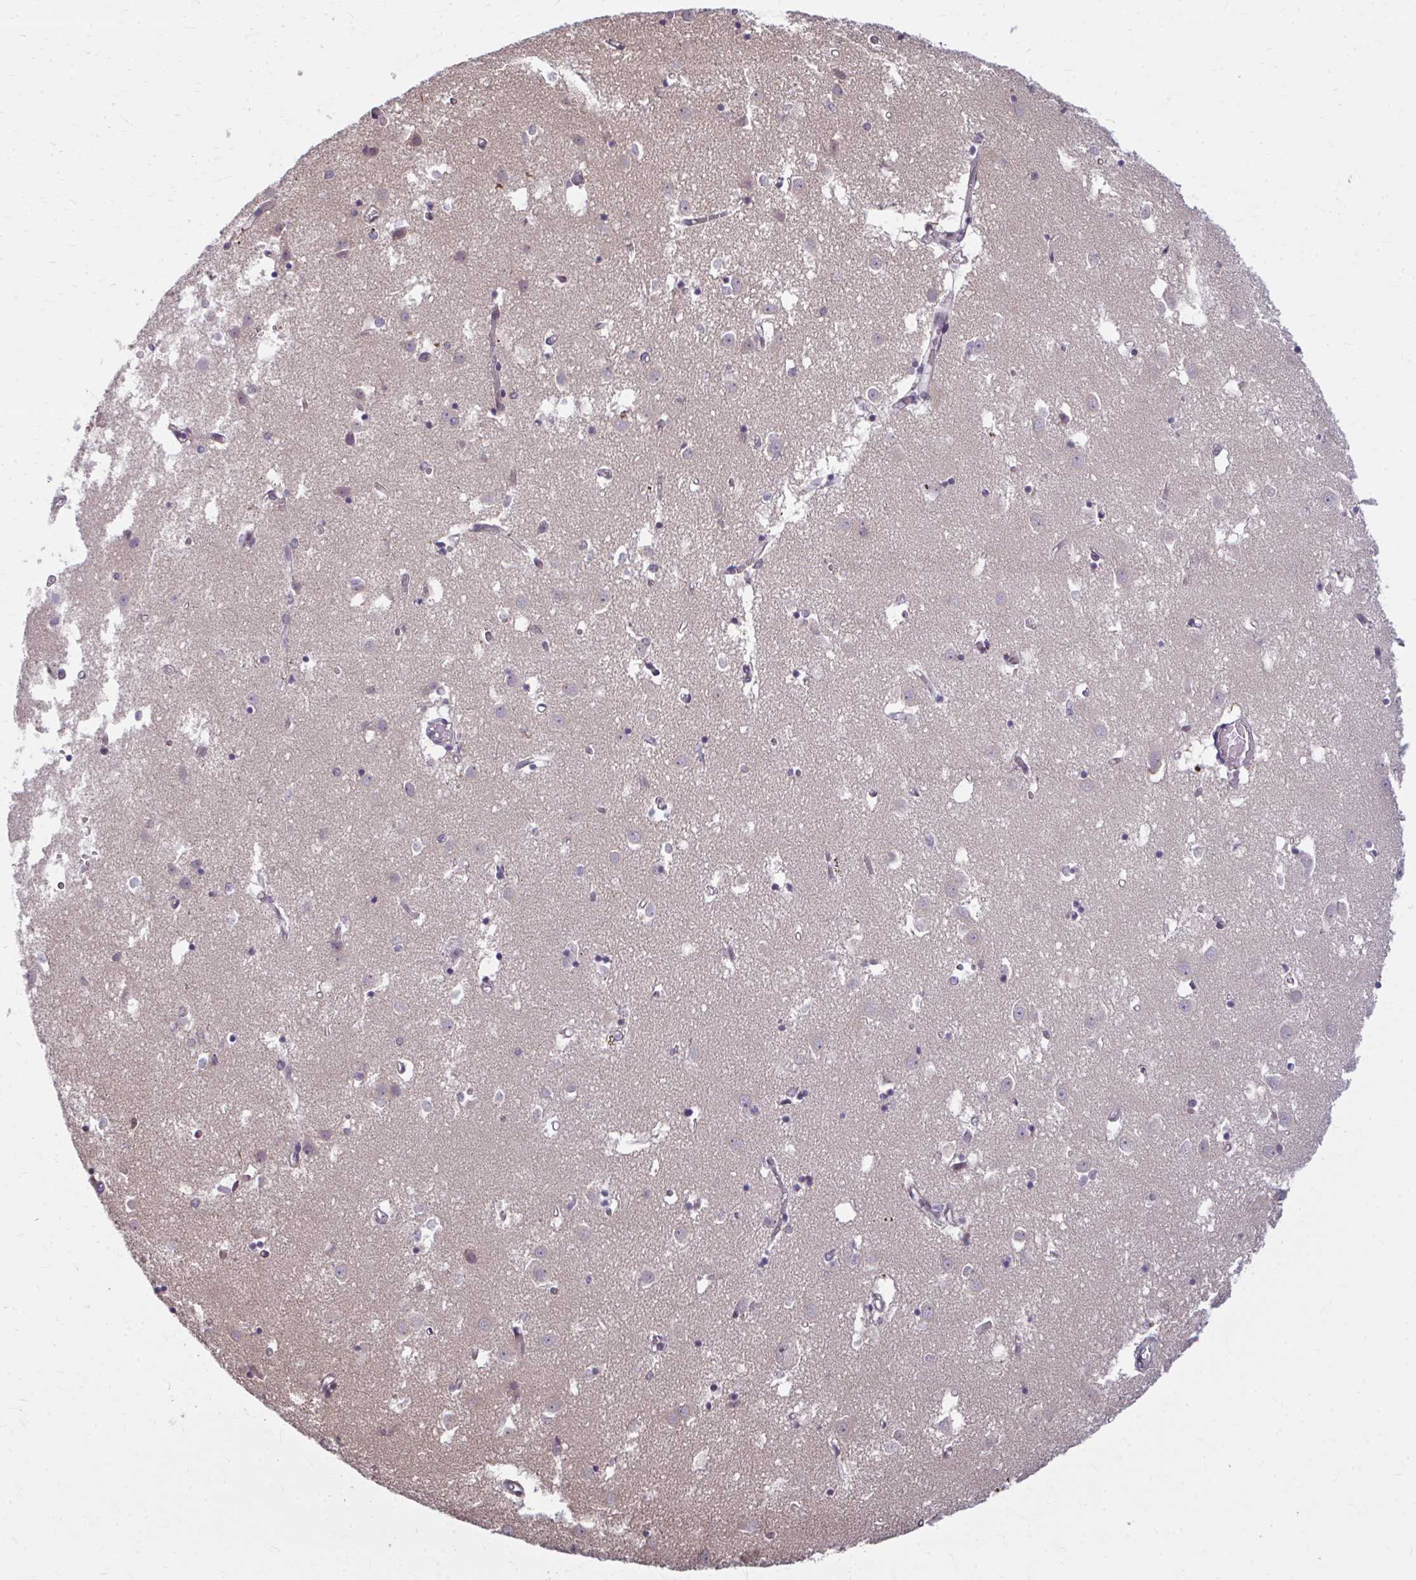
{"staining": {"intensity": "negative", "quantity": "none", "location": "none"}, "tissue": "caudate", "cell_type": "Glial cells", "image_type": "normal", "snomed": [{"axis": "morphology", "description": "Normal tissue, NOS"}, {"axis": "topography", "description": "Lateral ventricle wall"}], "caption": "Glial cells are negative for protein expression in normal human caudate. (DAB (3,3'-diaminobenzidine) immunohistochemistry (IHC) visualized using brightfield microscopy, high magnification).", "gene": "MAF1", "patient": {"sex": "male", "age": 70}}